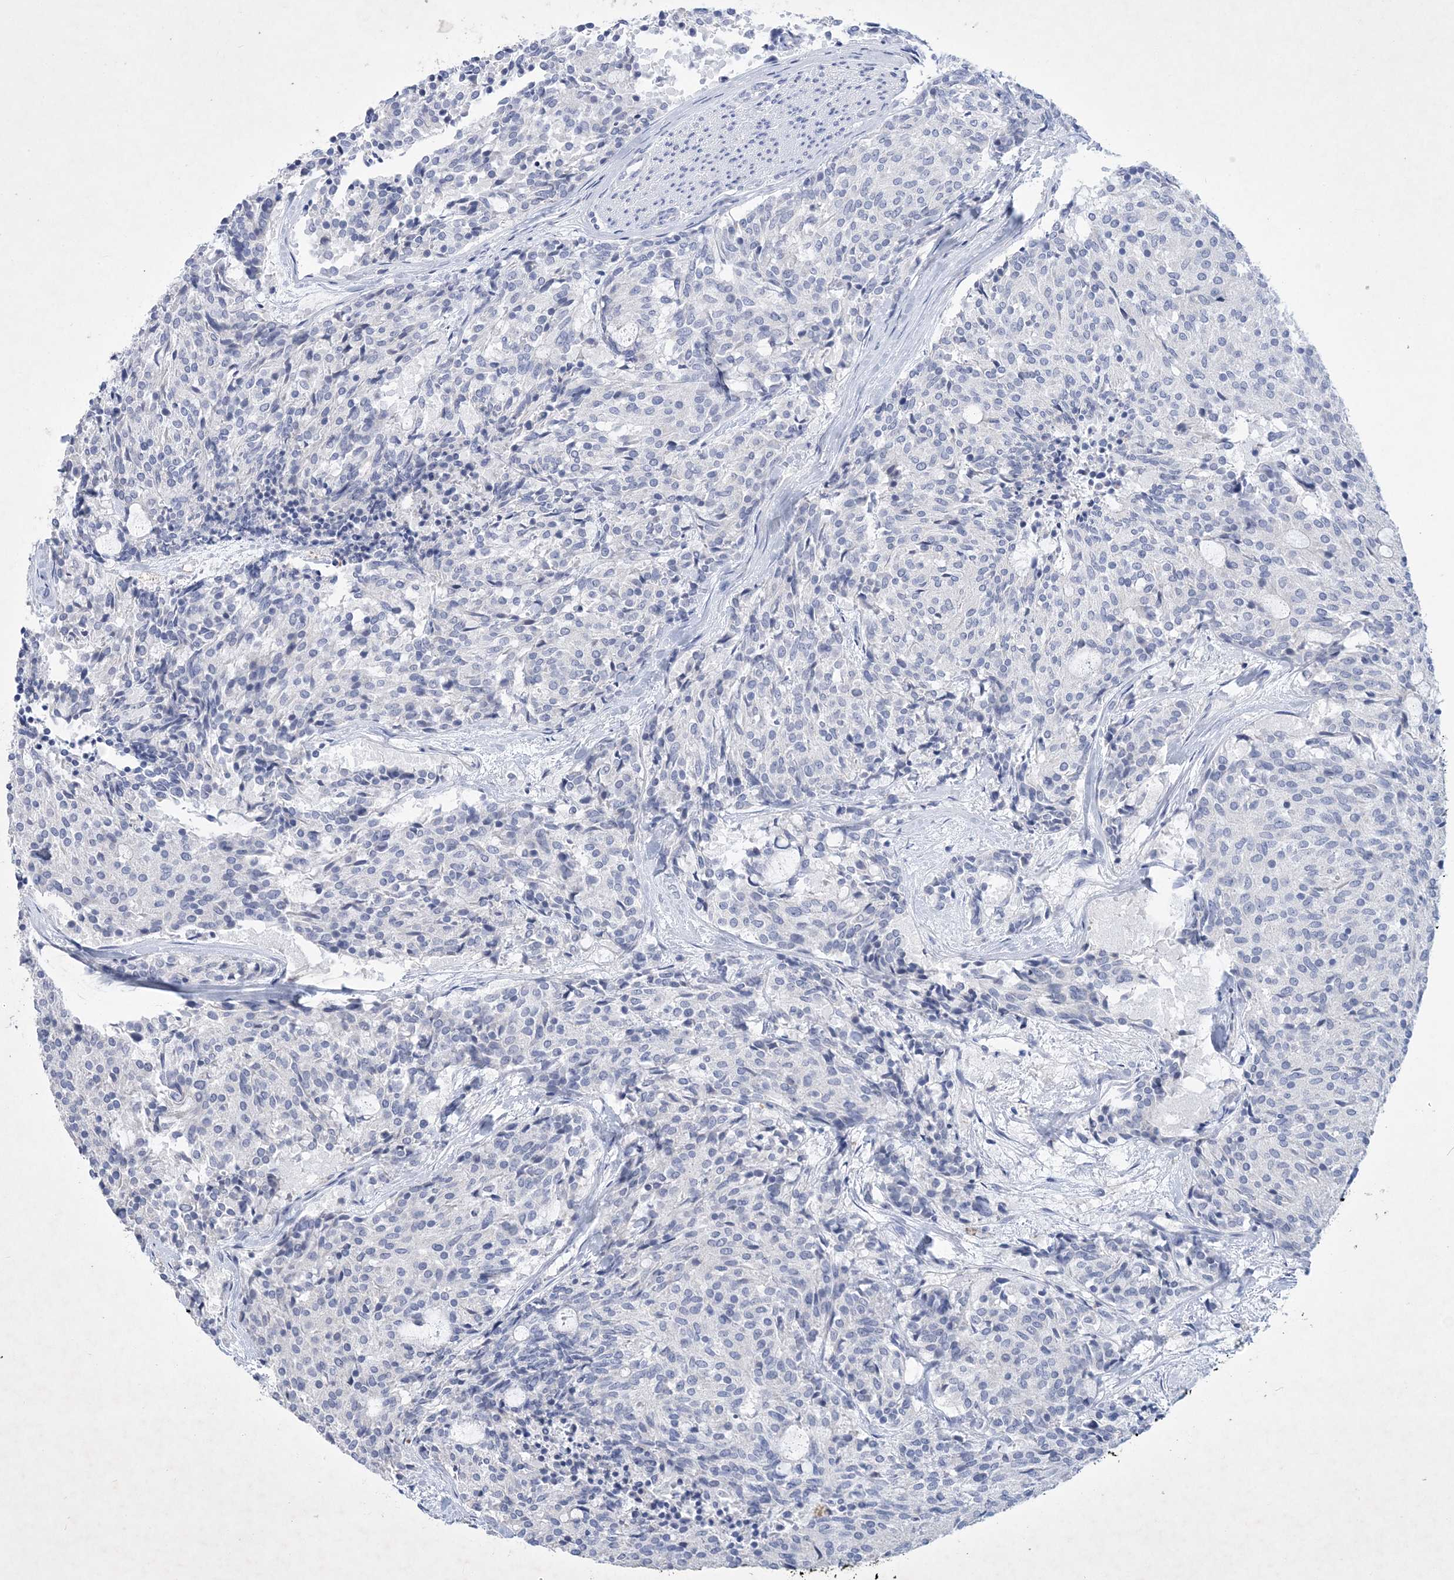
{"staining": {"intensity": "negative", "quantity": "none", "location": "none"}, "tissue": "carcinoid", "cell_type": "Tumor cells", "image_type": "cancer", "snomed": [{"axis": "morphology", "description": "Carcinoid, malignant, NOS"}, {"axis": "topography", "description": "Pancreas"}], "caption": "Carcinoid (malignant) stained for a protein using immunohistochemistry shows no expression tumor cells.", "gene": "COPS8", "patient": {"sex": "female", "age": 54}}